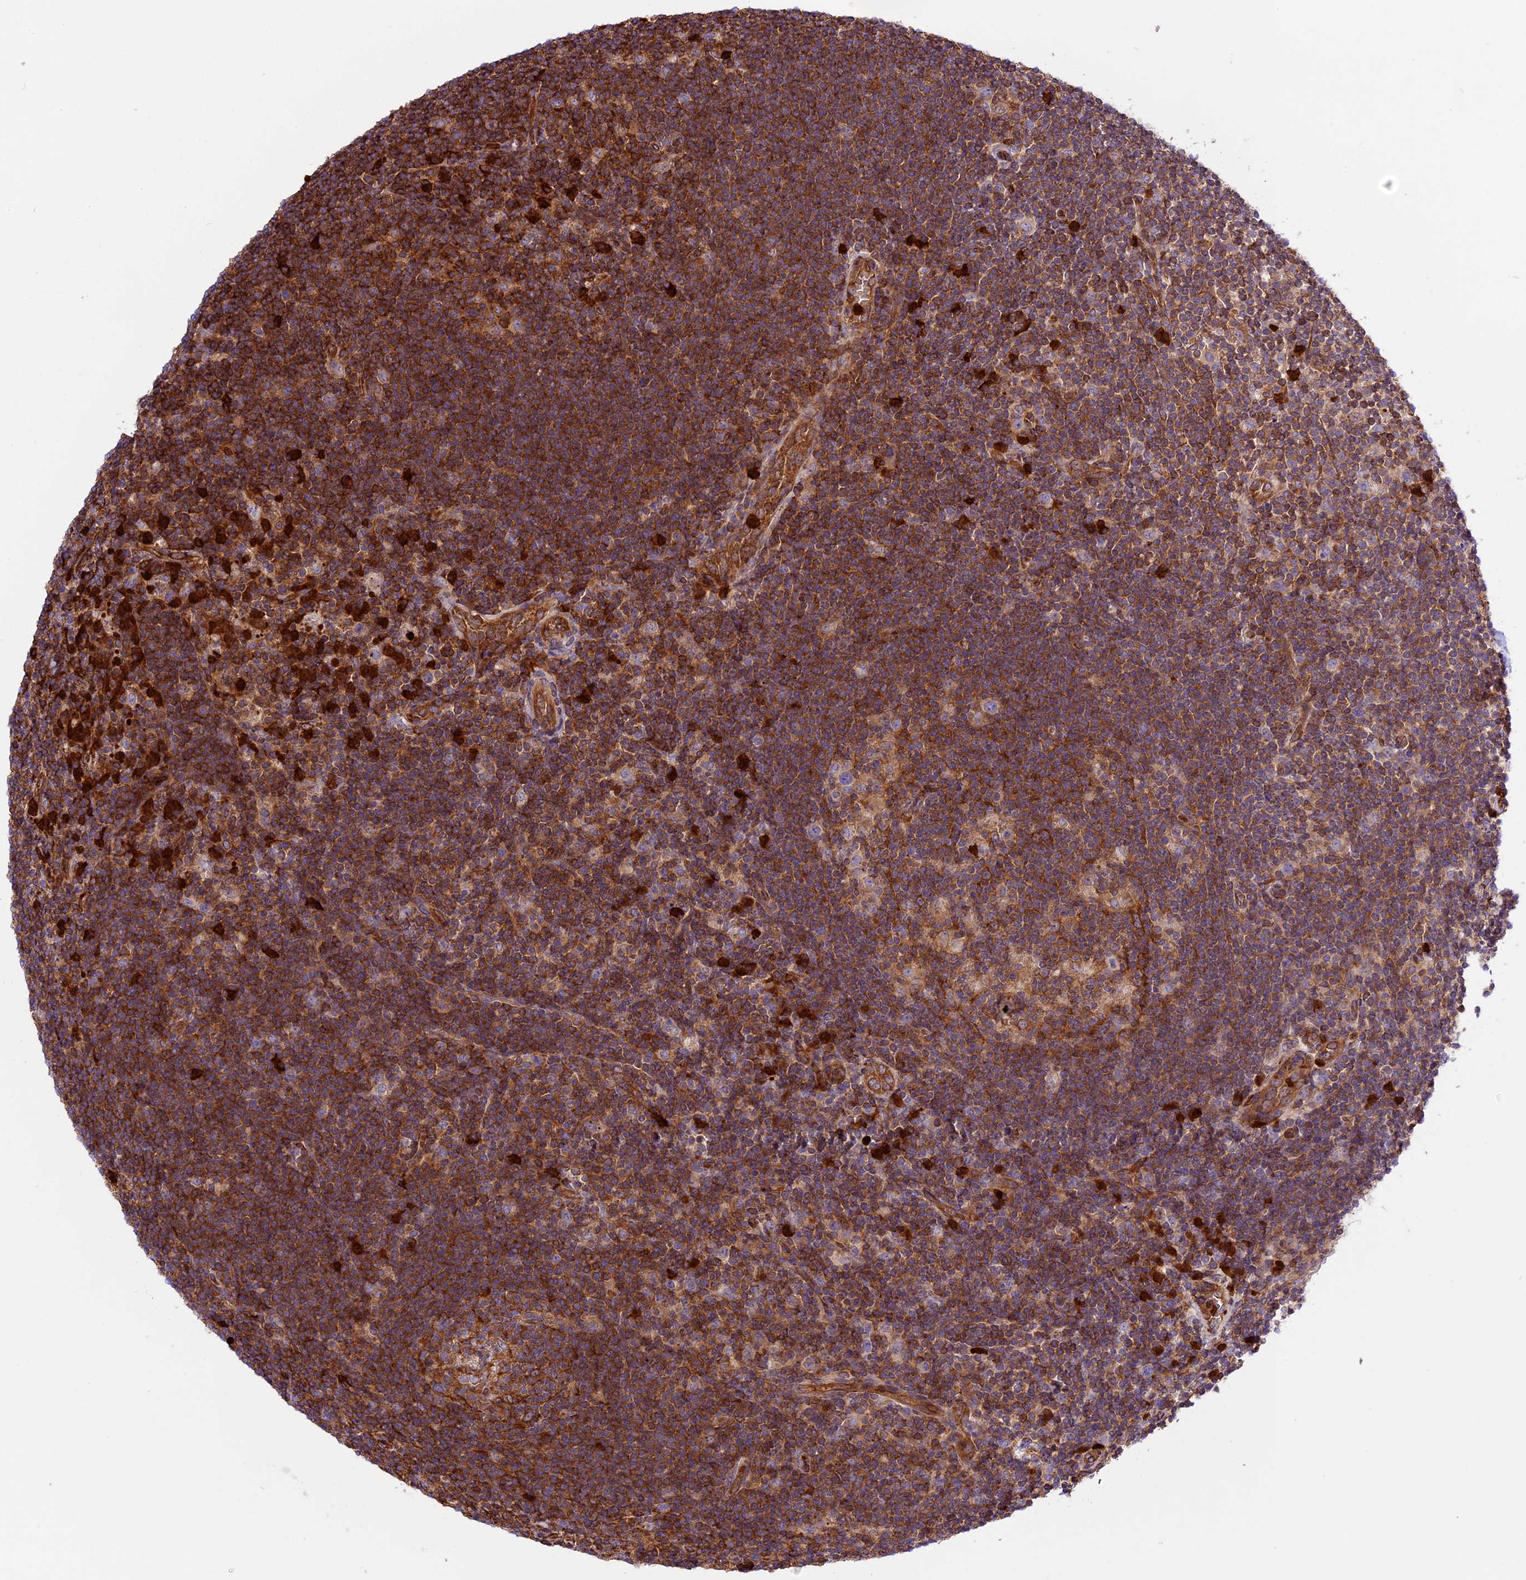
{"staining": {"intensity": "negative", "quantity": "none", "location": "none"}, "tissue": "lymphoma", "cell_type": "Tumor cells", "image_type": "cancer", "snomed": [{"axis": "morphology", "description": "Hodgkin's disease, NOS"}, {"axis": "topography", "description": "Lymph node"}], "caption": "An IHC photomicrograph of lymphoma is shown. There is no staining in tumor cells of lymphoma.", "gene": "CD99L2", "patient": {"sex": "female", "age": 57}}